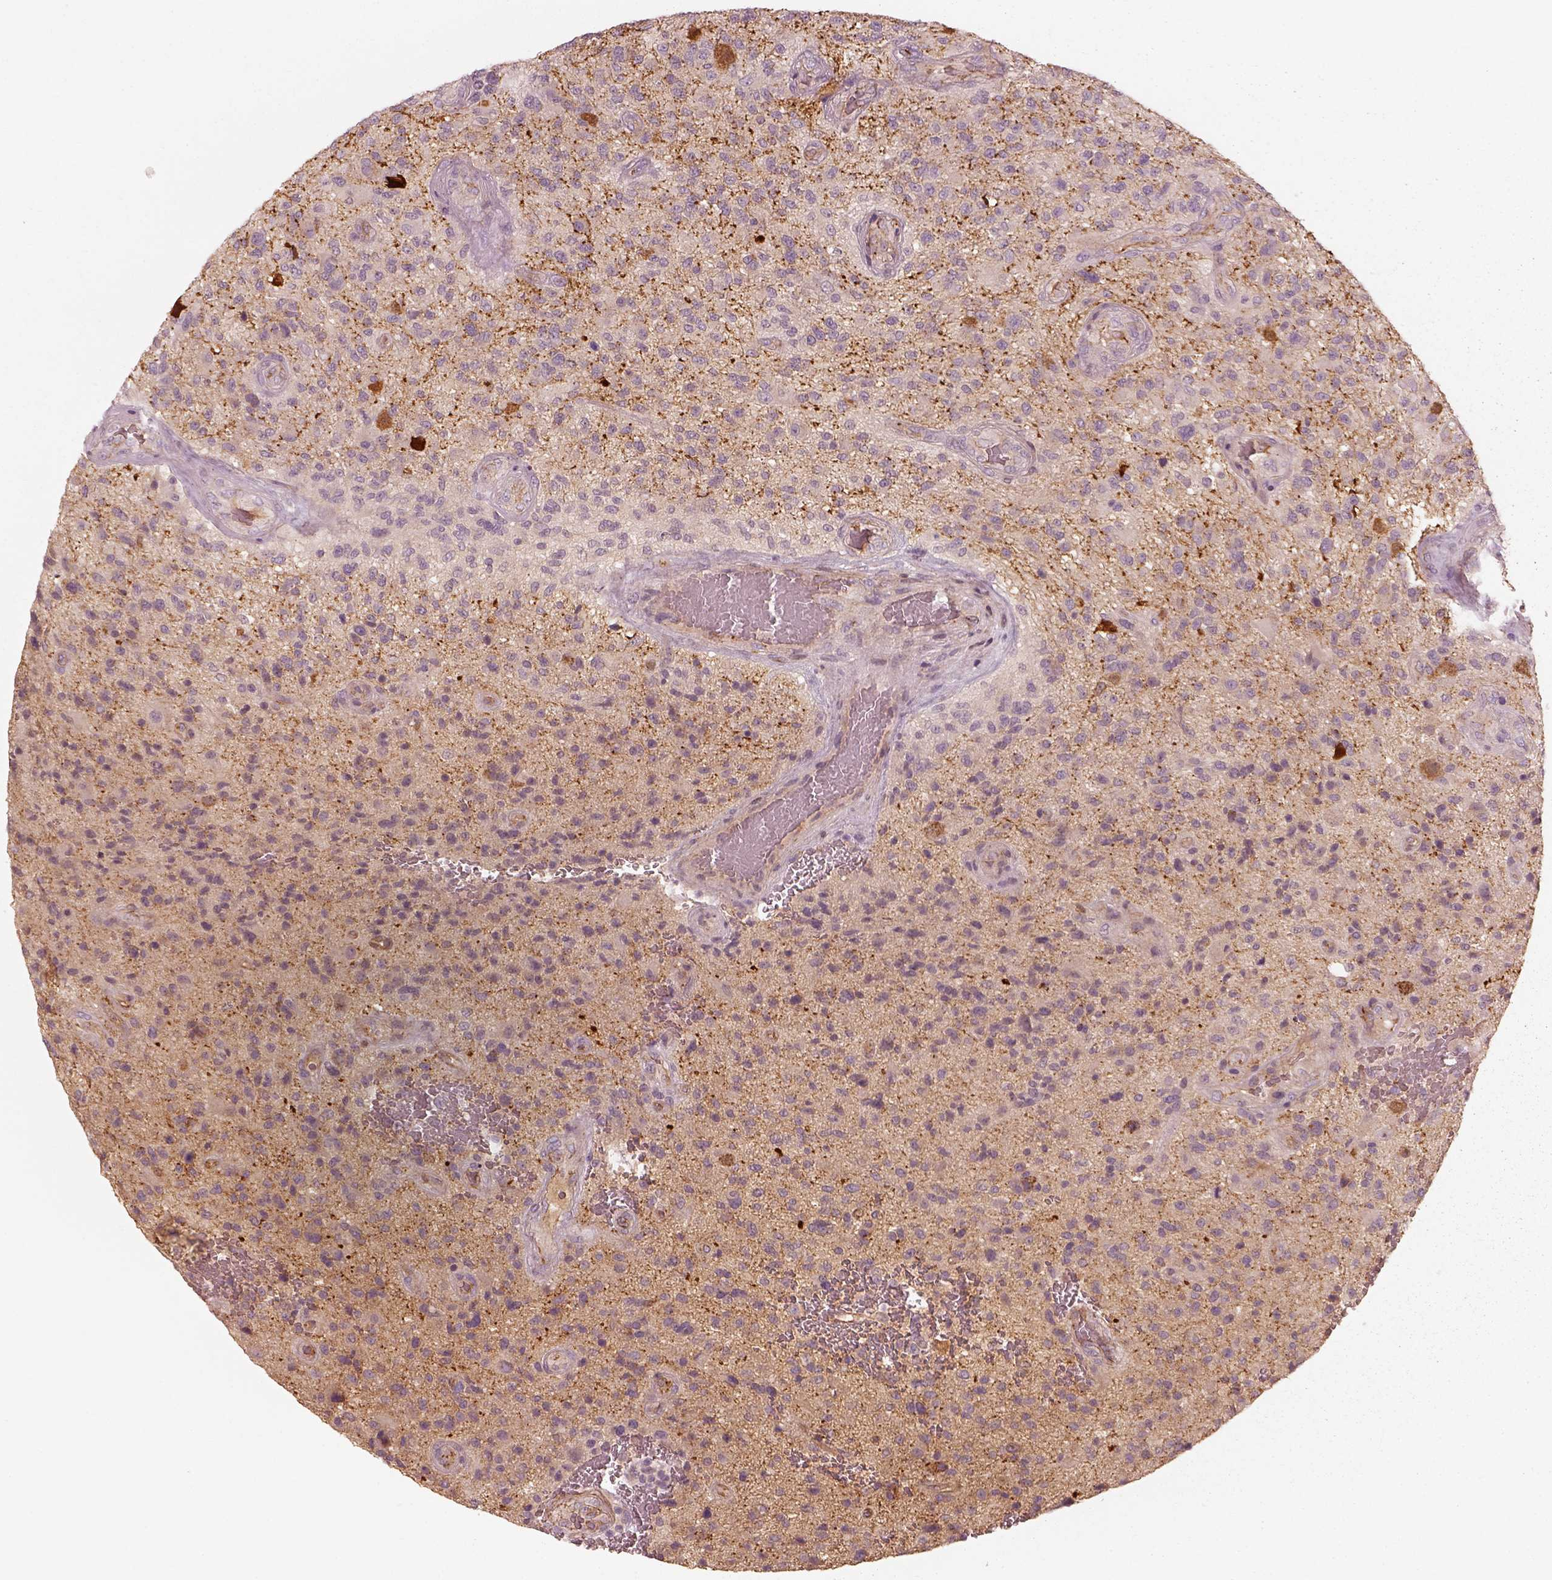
{"staining": {"intensity": "negative", "quantity": "none", "location": "none"}, "tissue": "glioma", "cell_type": "Tumor cells", "image_type": "cancer", "snomed": [{"axis": "morphology", "description": "Glioma, malignant, High grade"}, {"axis": "topography", "description": "Brain"}], "caption": "Immunohistochemistry (IHC) image of neoplastic tissue: high-grade glioma (malignant) stained with DAB shows no significant protein positivity in tumor cells.", "gene": "CRYM", "patient": {"sex": "male", "age": 47}}